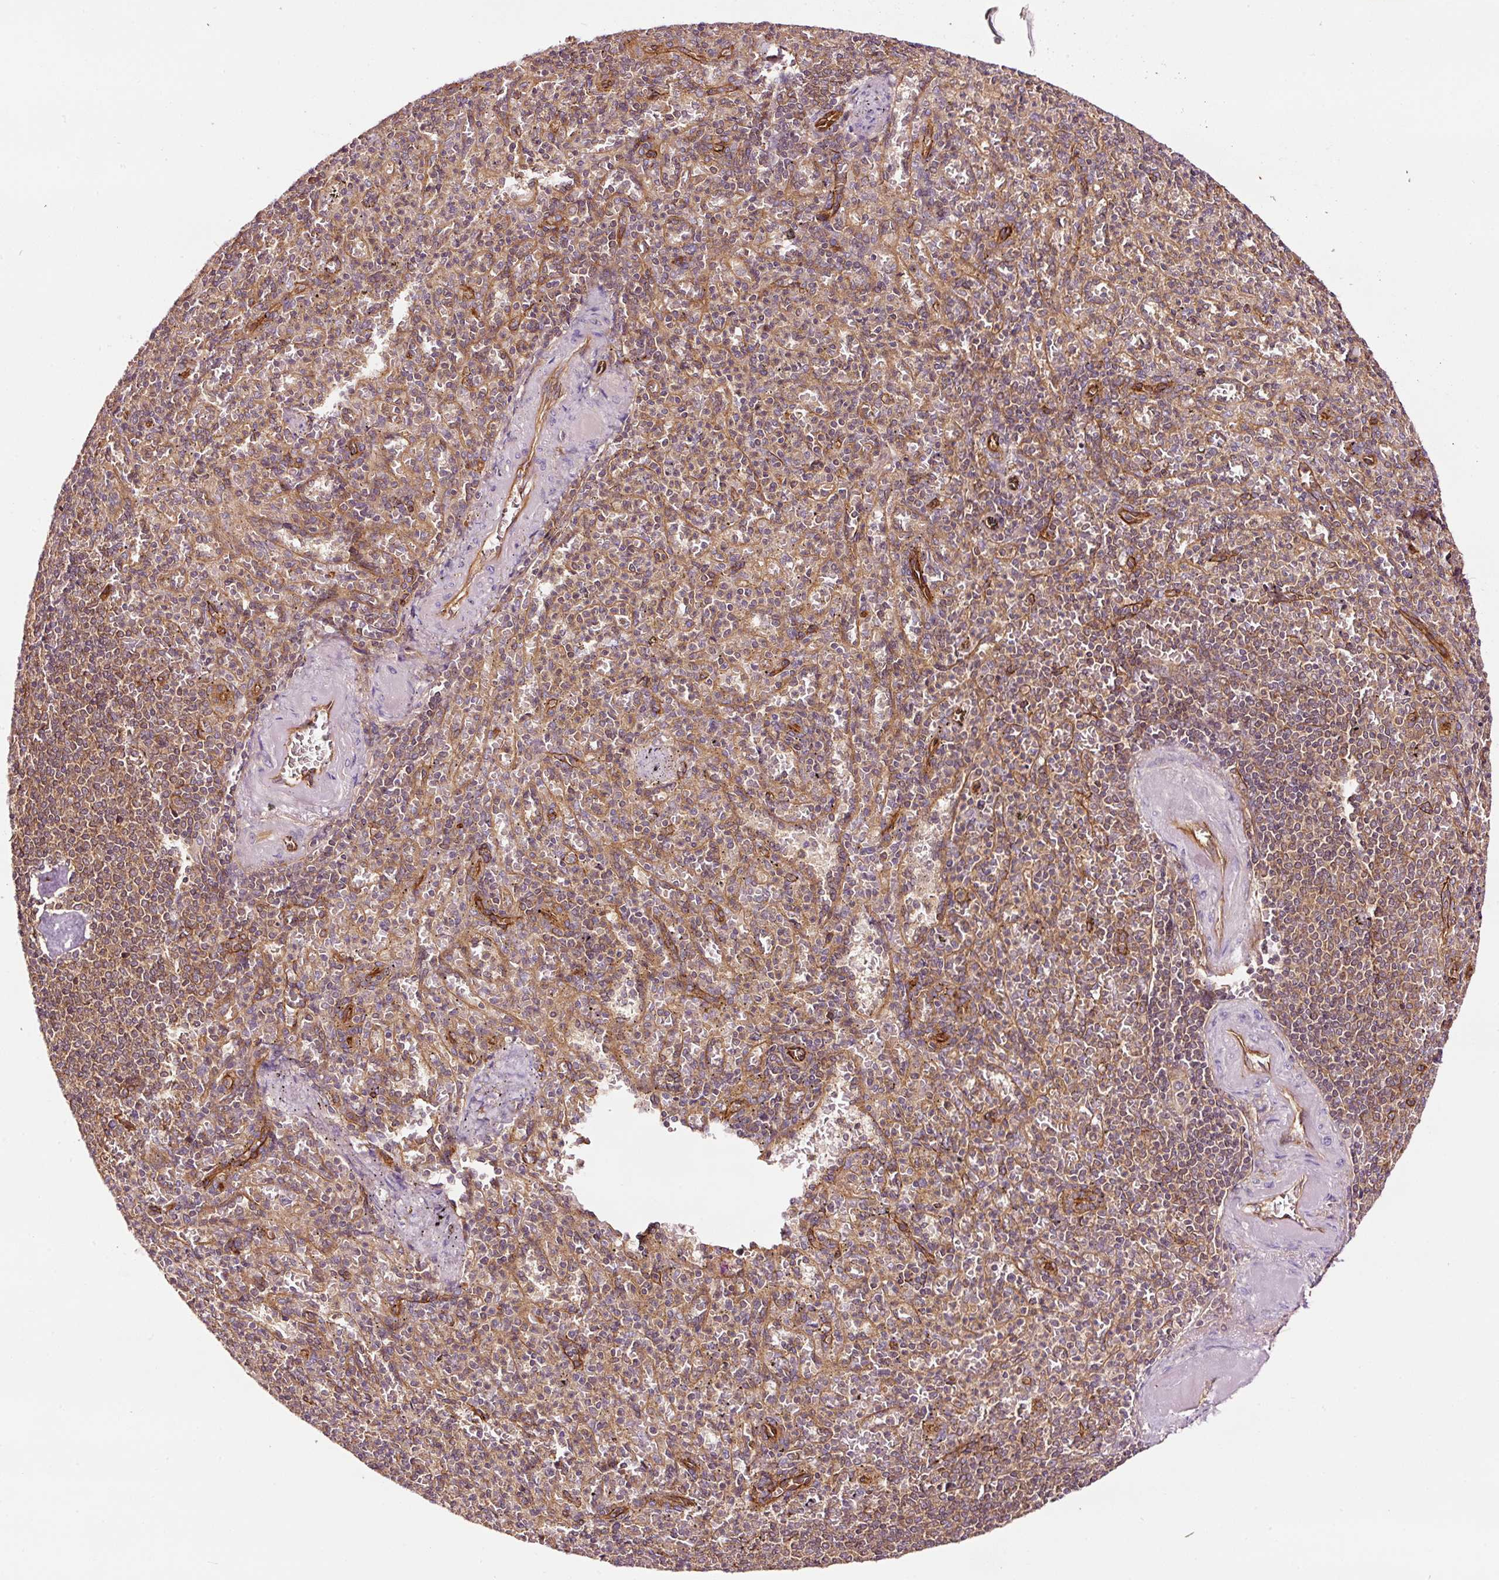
{"staining": {"intensity": "moderate", "quantity": ">75%", "location": "cytoplasmic/membranous"}, "tissue": "spleen", "cell_type": "Cells in red pulp", "image_type": "normal", "snomed": [{"axis": "morphology", "description": "Normal tissue, NOS"}, {"axis": "topography", "description": "Spleen"}], "caption": "Immunohistochemical staining of normal spleen displays medium levels of moderate cytoplasmic/membranous staining in about >75% of cells in red pulp. Nuclei are stained in blue.", "gene": "METAP1", "patient": {"sex": "female", "age": 74}}